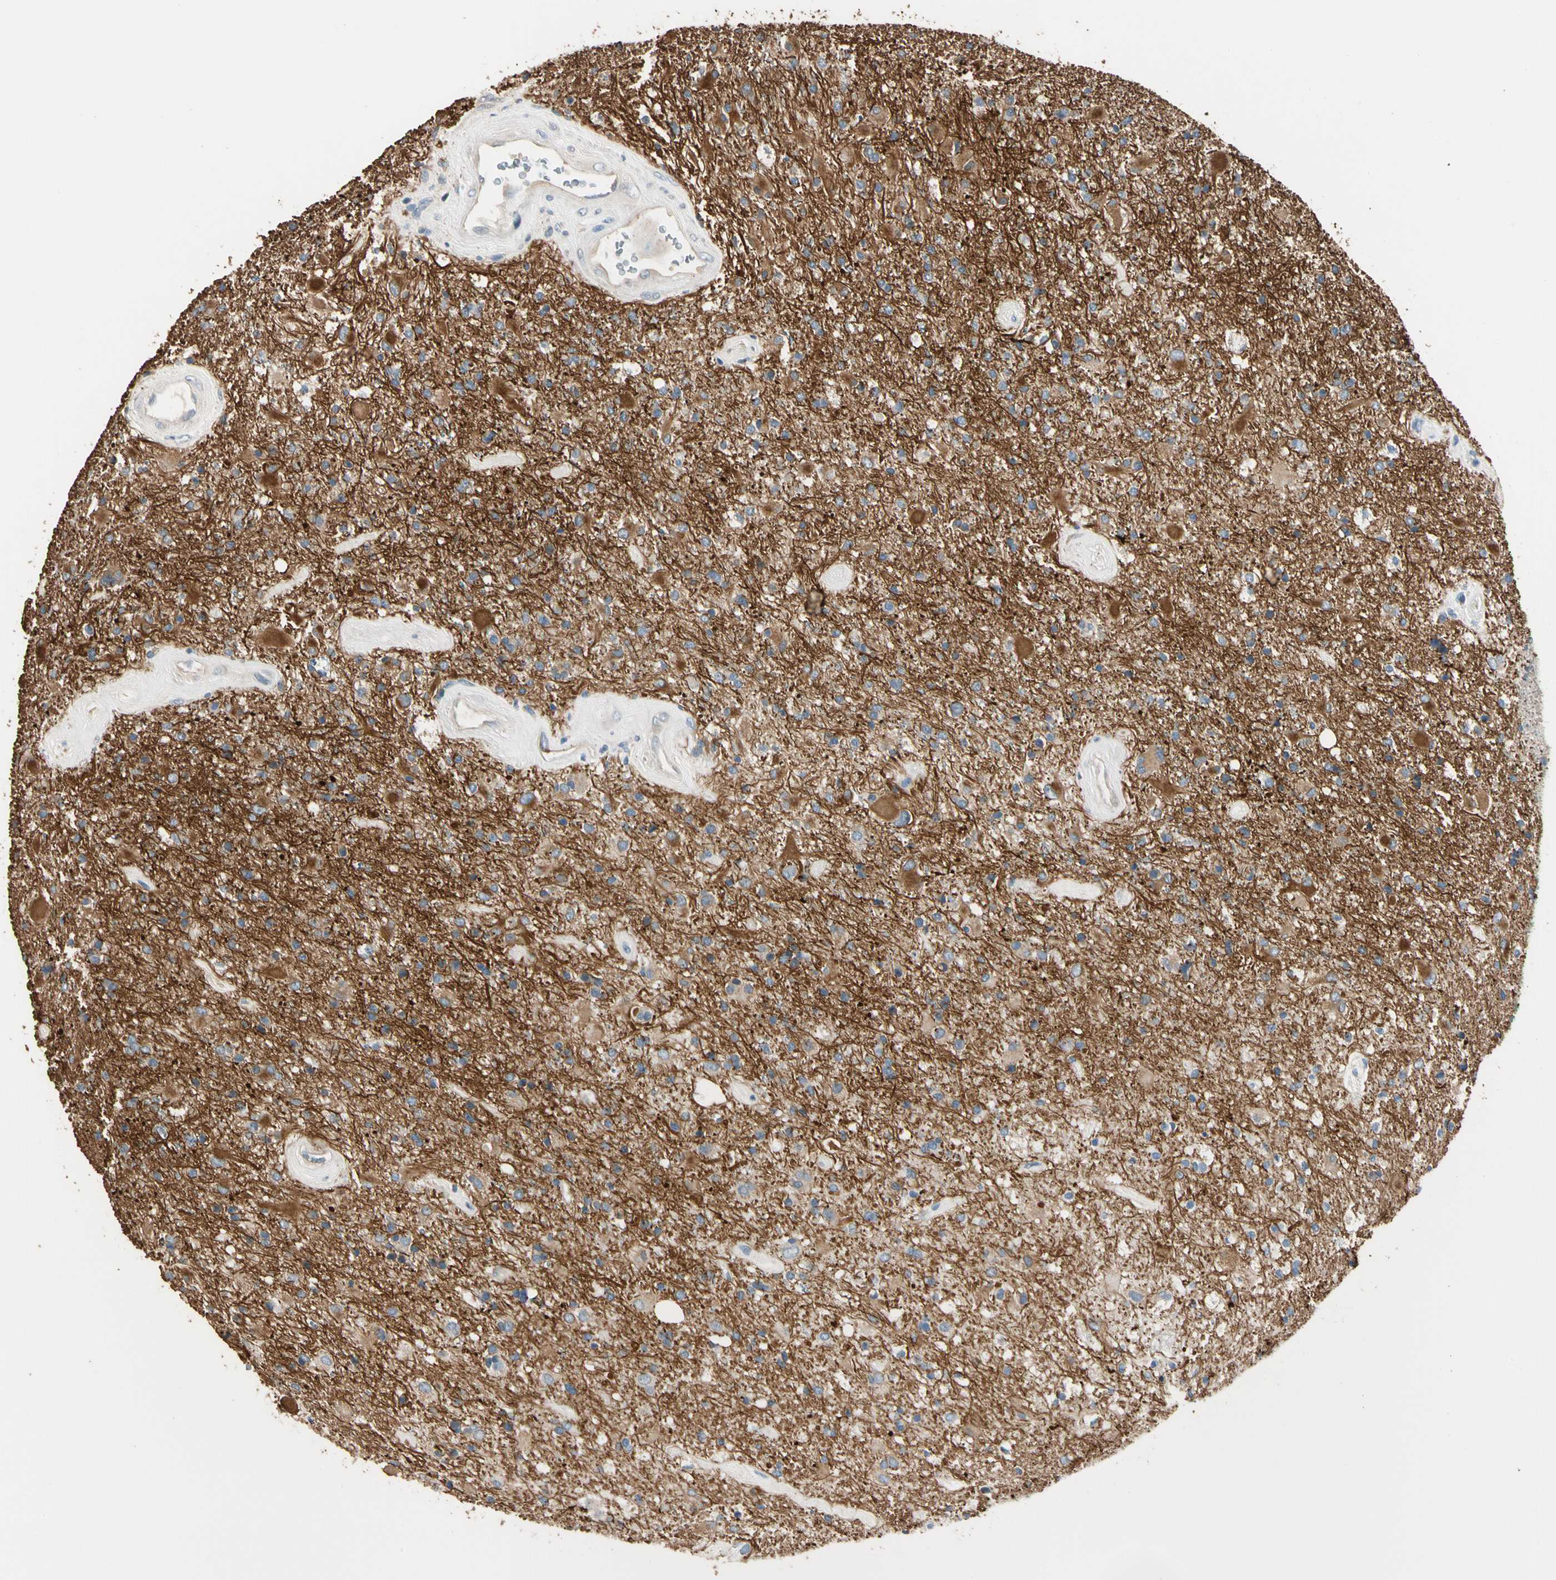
{"staining": {"intensity": "moderate", "quantity": "25%-75%", "location": "cytoplasmic/membranous"}, "tissue": "glioma", "cell_type": "Tumor cells", "image_type": "cancer", "snomed": [{"axis": "morphology", "description": "Glioma, malignant, Low grade"}, {"axis": "topography", "description": "Brain"}], "caption": "Immunohistochemical staining of malignant glioma (low-grade) shows medium levels of moderate cytoplasmic/membranous staining in about 25%-75% of tumor cells.", "gene": "GPR153", "patient": {"sex": "male", "age": 58}}